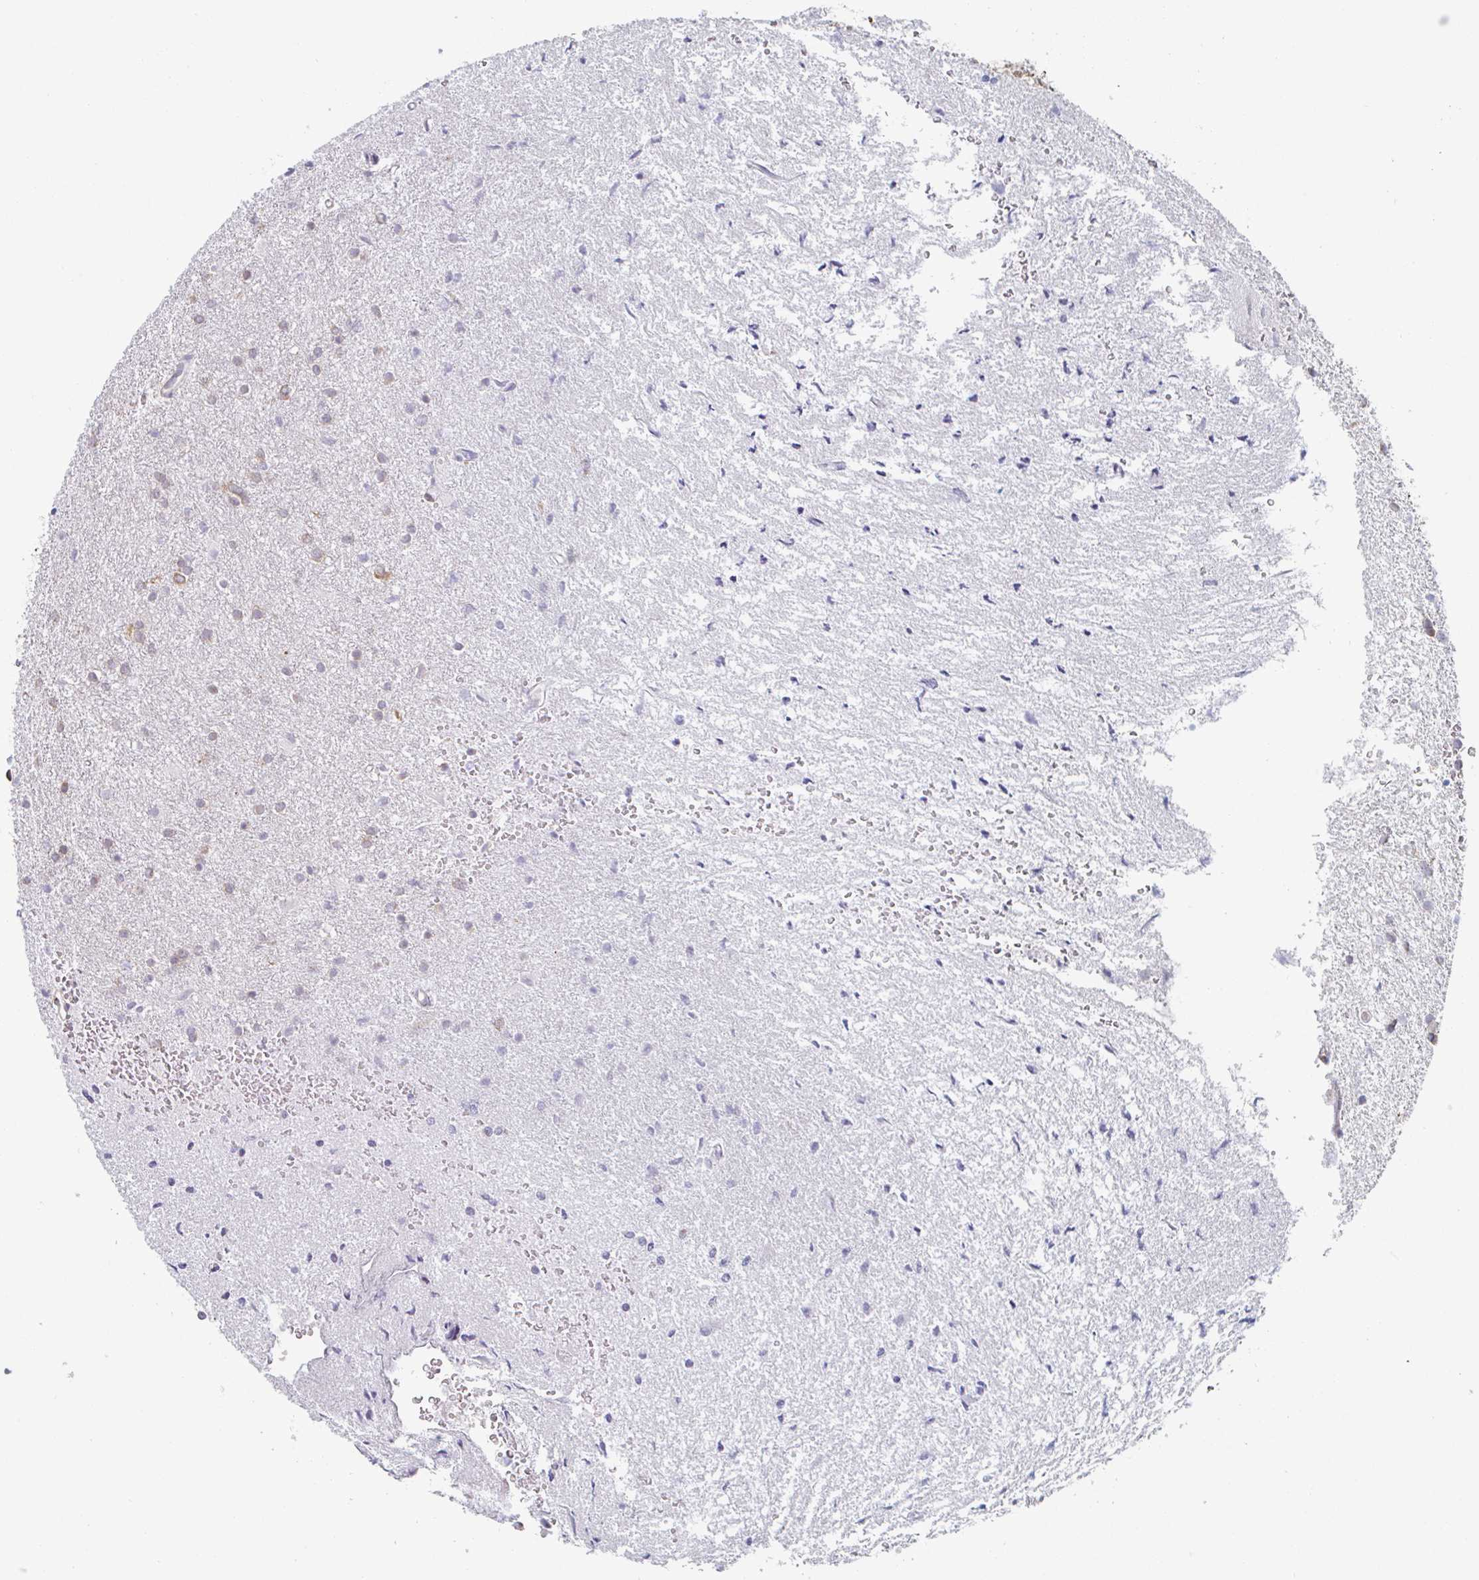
{"staining": {"intensity": "moderate", "quantity": "25%-75%", "location": "cytoplasmic/membranous"}, "tissue": "glioma", "cell_type": "Tumor cells", "image_type": "cancer", "snomed": [{"axis": "morphology", "description": "Glioma, malignant, High grade"}, {"axis": "topography", "description": "Brain"}], "caption": "This is a photomicrograph of IHC staining of glioma, which shows moderate expression in the cytoplasmic/membranous of tumor cells.", "gene": "RAB5IF", "patient": {"sex": "female", "age": 50}}